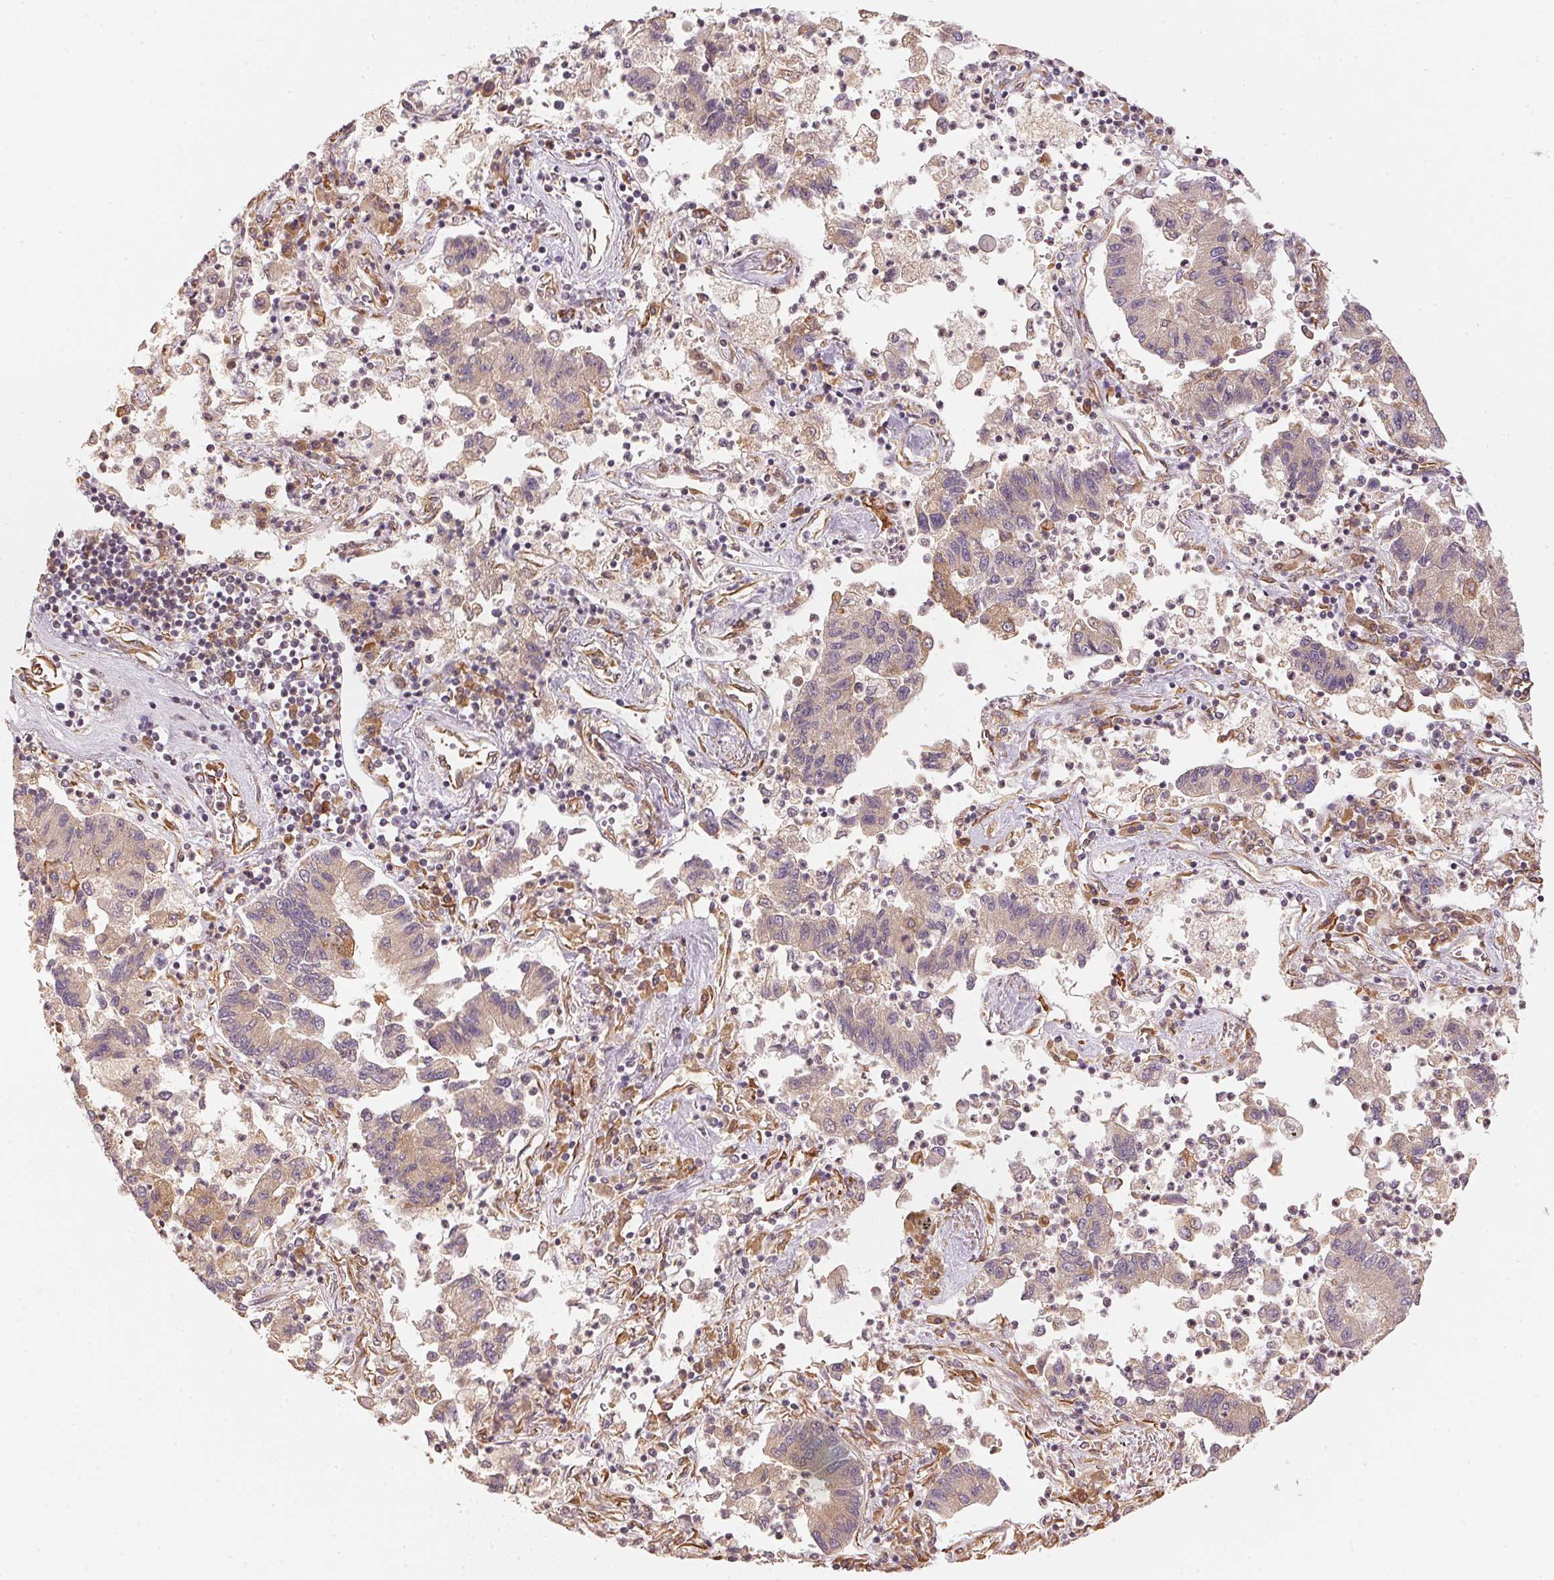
{"staining": {"intensity": "weak", "quantity": "25%-75%", "location": "cytoplasmic/membranous"}, "tissue": "lung cancer", "cell_type": "Tumor cells", "image_type": "cancer", "snomed": [{"axis": "morphology", "description": "Adenocarcinoma, NOS"}, {"axis": "topography", "description": "Lung"}], "caption": "DAB (3,3'-diaminobenzidine) immunohistochemical staining of lung adenocarcinoma shows weak cytoplasmic/membranous protein positivity in approximately 25%-75% of tumor cells. Immunohistochemistry stains the protein in brown and the nuclei are stained blue.", "gene": "STRN4", "patient": {"sex": "female", "age": 57}}